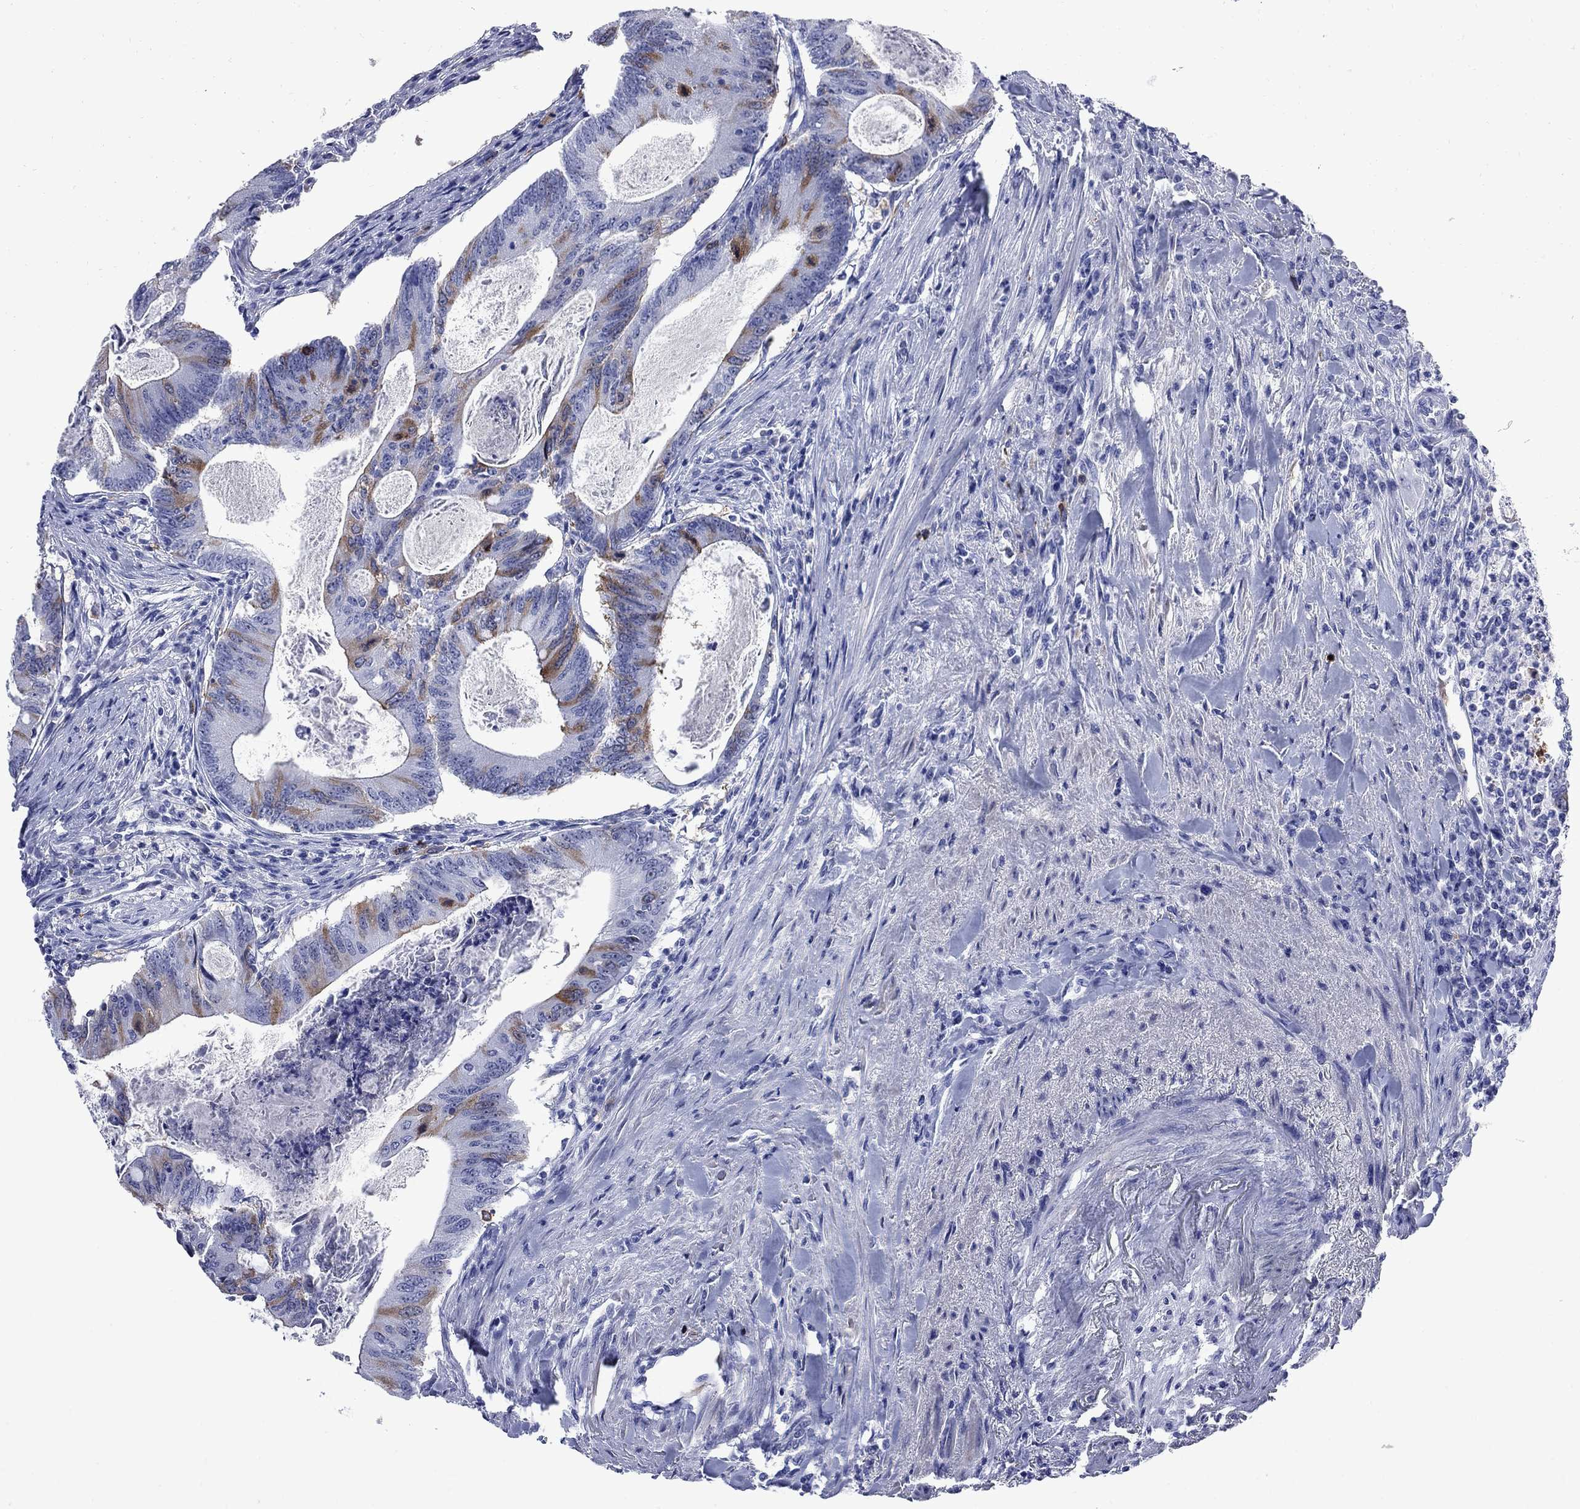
{"staining": {"intensity": "moderate", "quantity": "<25%", "location": "cytoplasmic/membranous"}, "tissue": "colorectal cancer", "cell_type": "Tumor cells", "image_type": "cancer", "snomed": [{"axis": "morphology", "description": "Adenocarcinoma, NOS"}, {"axis": "topography", "description": "Colon"}], "caption": "Immunohistochemical staining of human colorectal adenocarcinoma exhibits moderate cytoplasmic/membranous protein staining in about <25% of tumor cells.", "gene": "TACC3", "patient": {"sex": "female", "age": 70}}